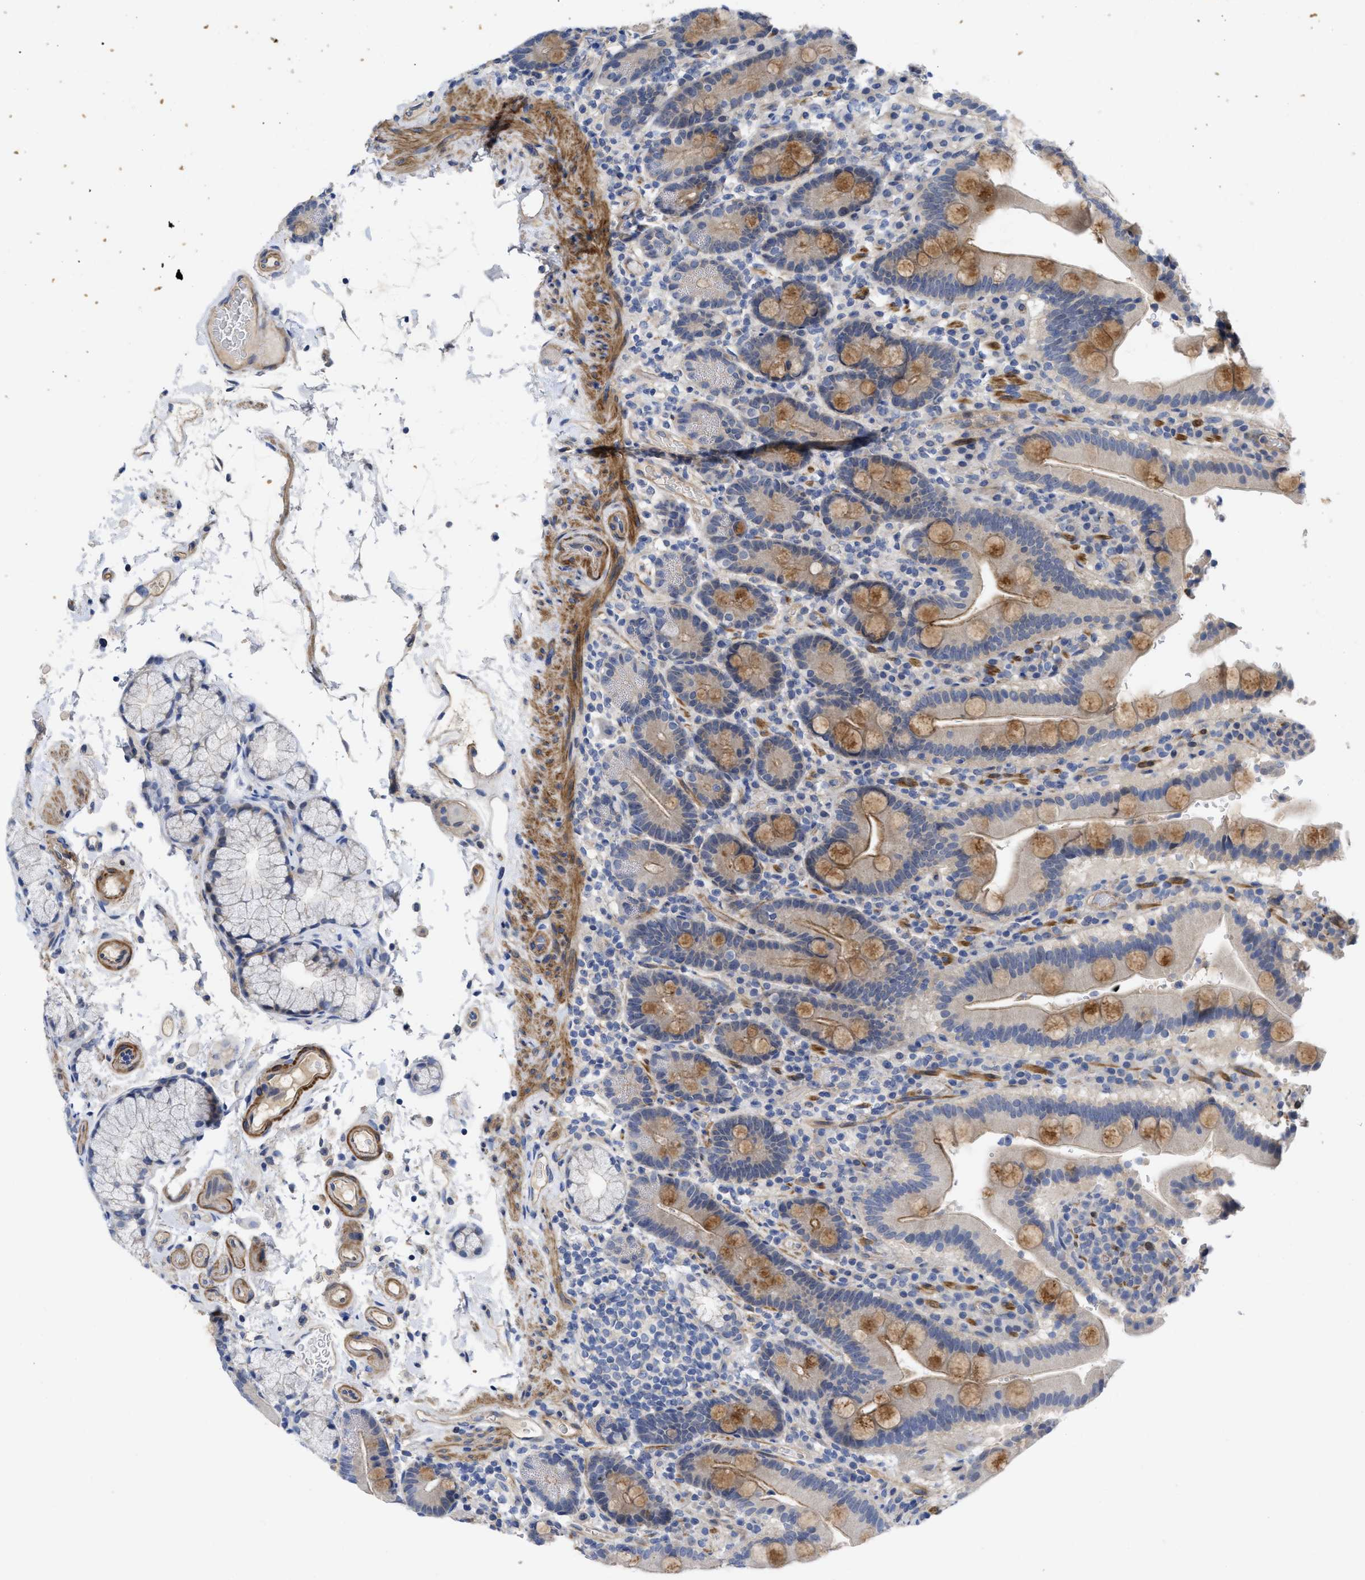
{"staining": {"intensity": "moderate", "quantity": "25%-75%", "location": "cytoplasmic/membranous"}, "tissue": "duodenum", "cell_type": "Glandular cells", "image_type": "normal", "snomed": [{"axis": "morphology", "description": "Normal tissue, NOS"}, {"axis": "topography", "description": "Small intestine, NOS"}], "caption": "A micrograph showing moderate cytoplasmic/membranous staining in approximately 25%-75% of glandular cells in normal duodenum, as visualized by brown immunohistochemical staining.", "gene": "ARHGEF26", "patient": {"sex": "female", "age": 71}}